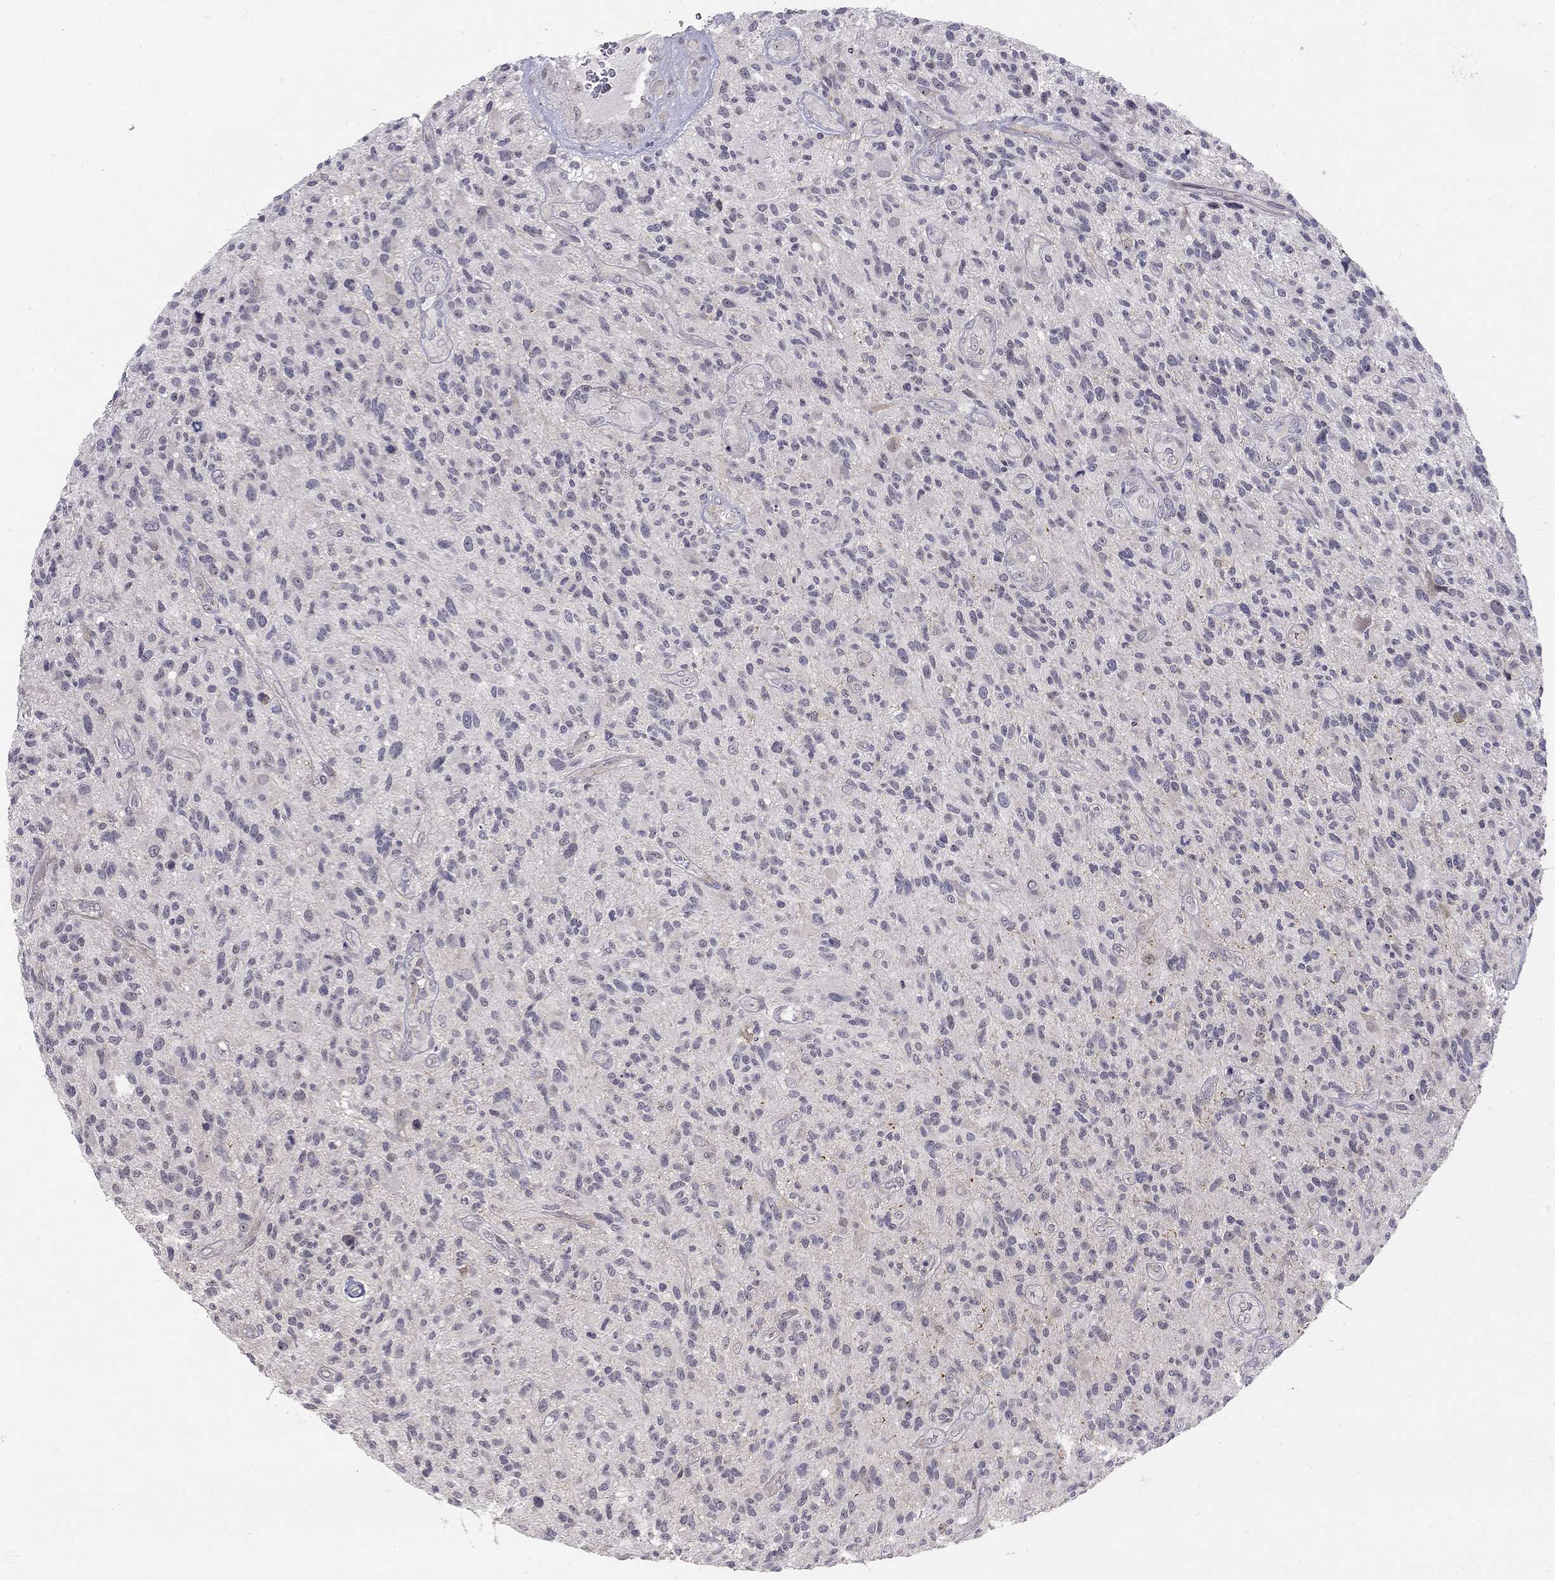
{"staining": {"intensity": "negative", "quantity": "none", "location": "none"}, "tissue": "glioma", "cell_type": "Tumor cells", "image_type": "cancer", "snomed": [{"axis": "morphology", "description": "Glioma, malignant, High grade"}, {"axis": "topography", "description": "Brain"}], "caption": "This is an immunohistochemistry photomicrograph of human high-grade glioma (malignant). There is no positivity in tumor cells.", "gene": "STXBP6", "patient": {"sex": "male", "age": 47}}